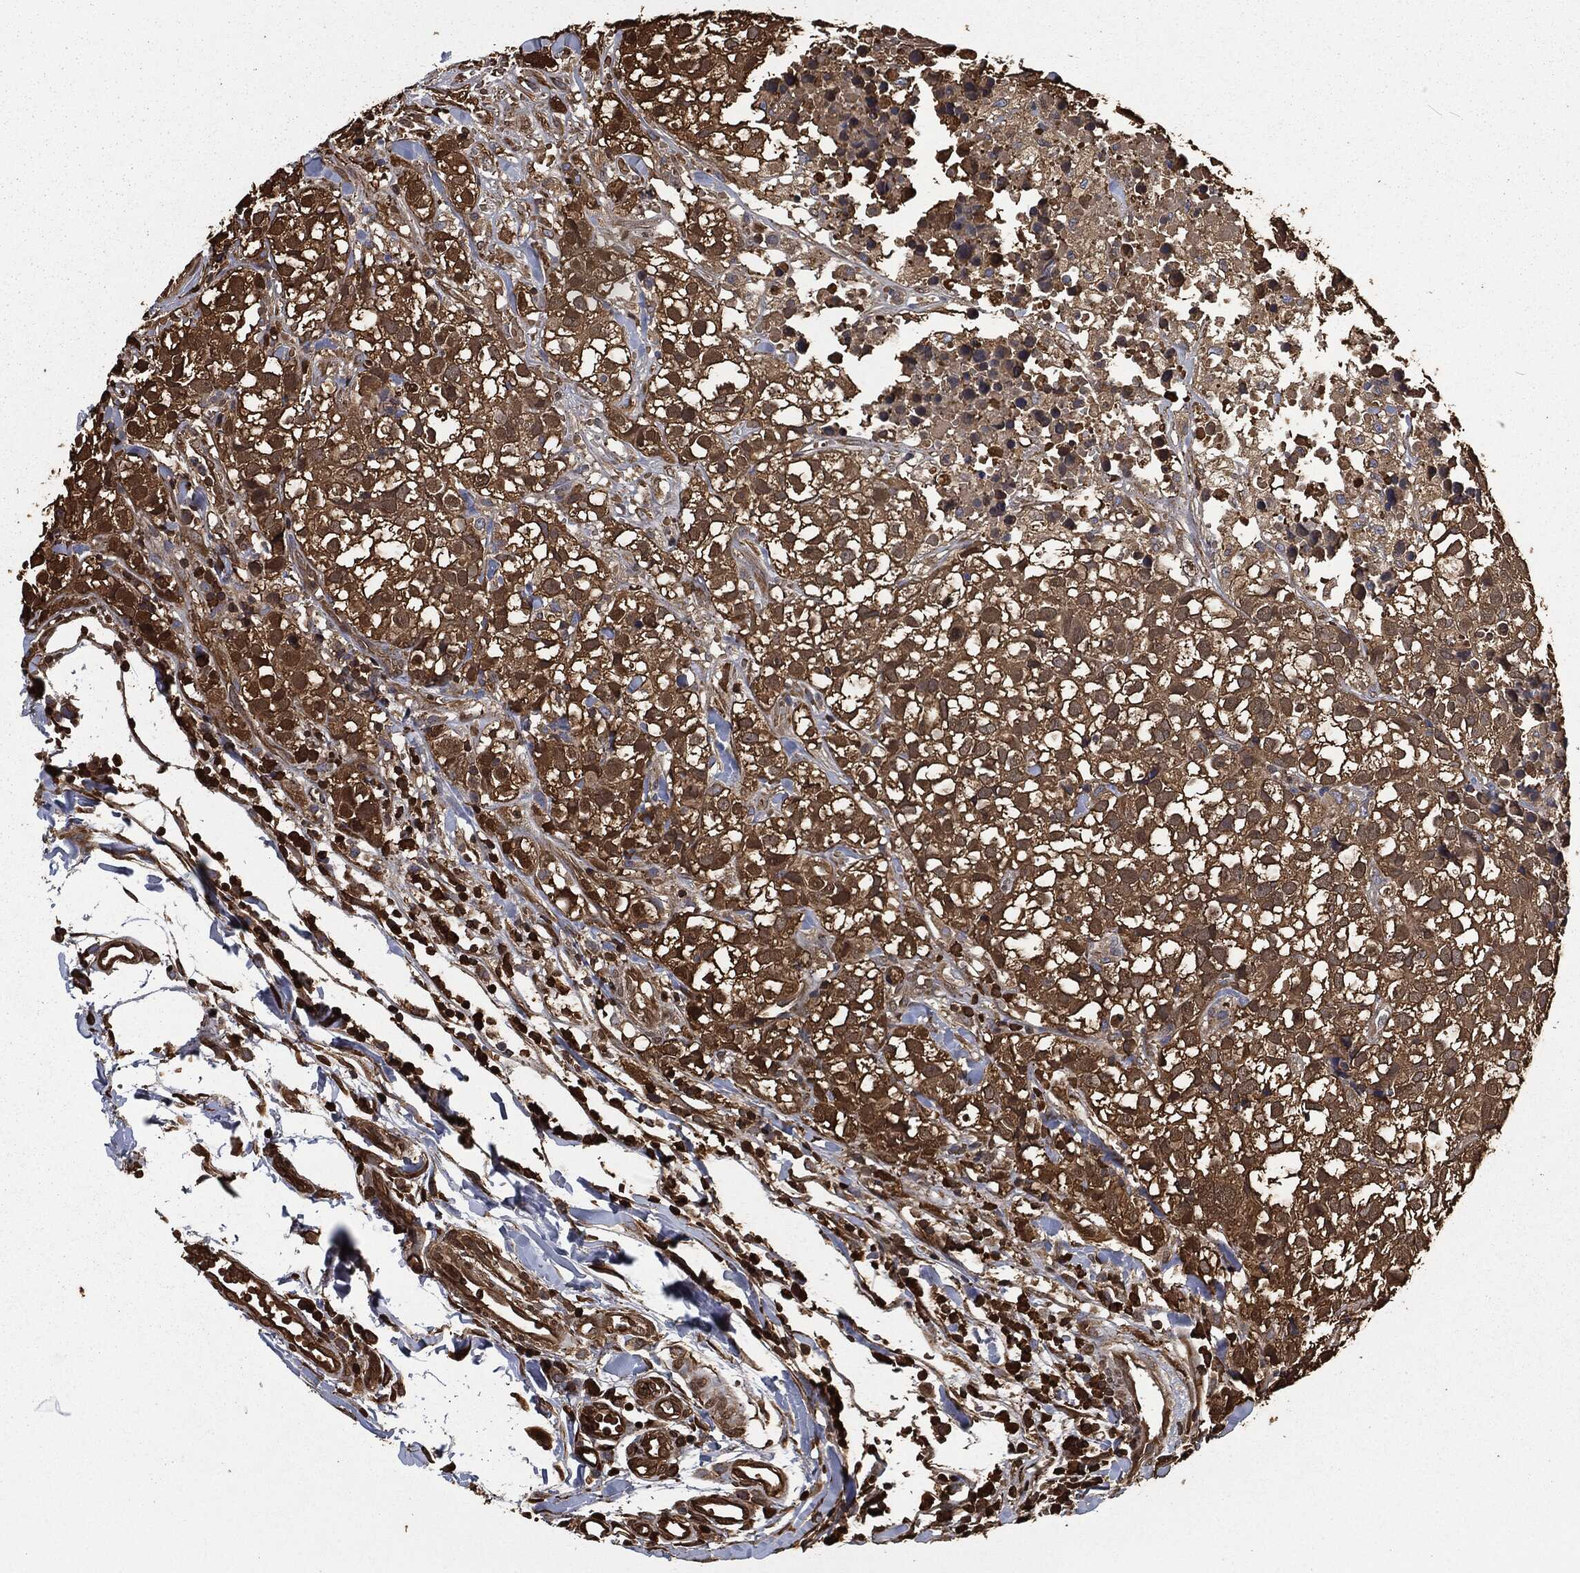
{"staining": {"intensity": "strong", "quantity": ">75%", "location": "cytoplasmic/membranous"}, "tissue": "breast cancer", "cell_type": "Tumor cells", "image_type": "cancer", "snomed": [{"axis": "morphology", "description": "Duct carcinoma"}, {"axis": "topography", "description": "Breast"}], "caption": "Immunohistochemistry (IHC) image of human breast cancer (infiltrating ductal carcinoma) stained for a protein (brown), which reveals high levels of strong cytoplasmic/membranous staining in approximately >75% of tumor cells.", "gene": "PRDX4", "patient": {"sex": "female", "age": 30}}